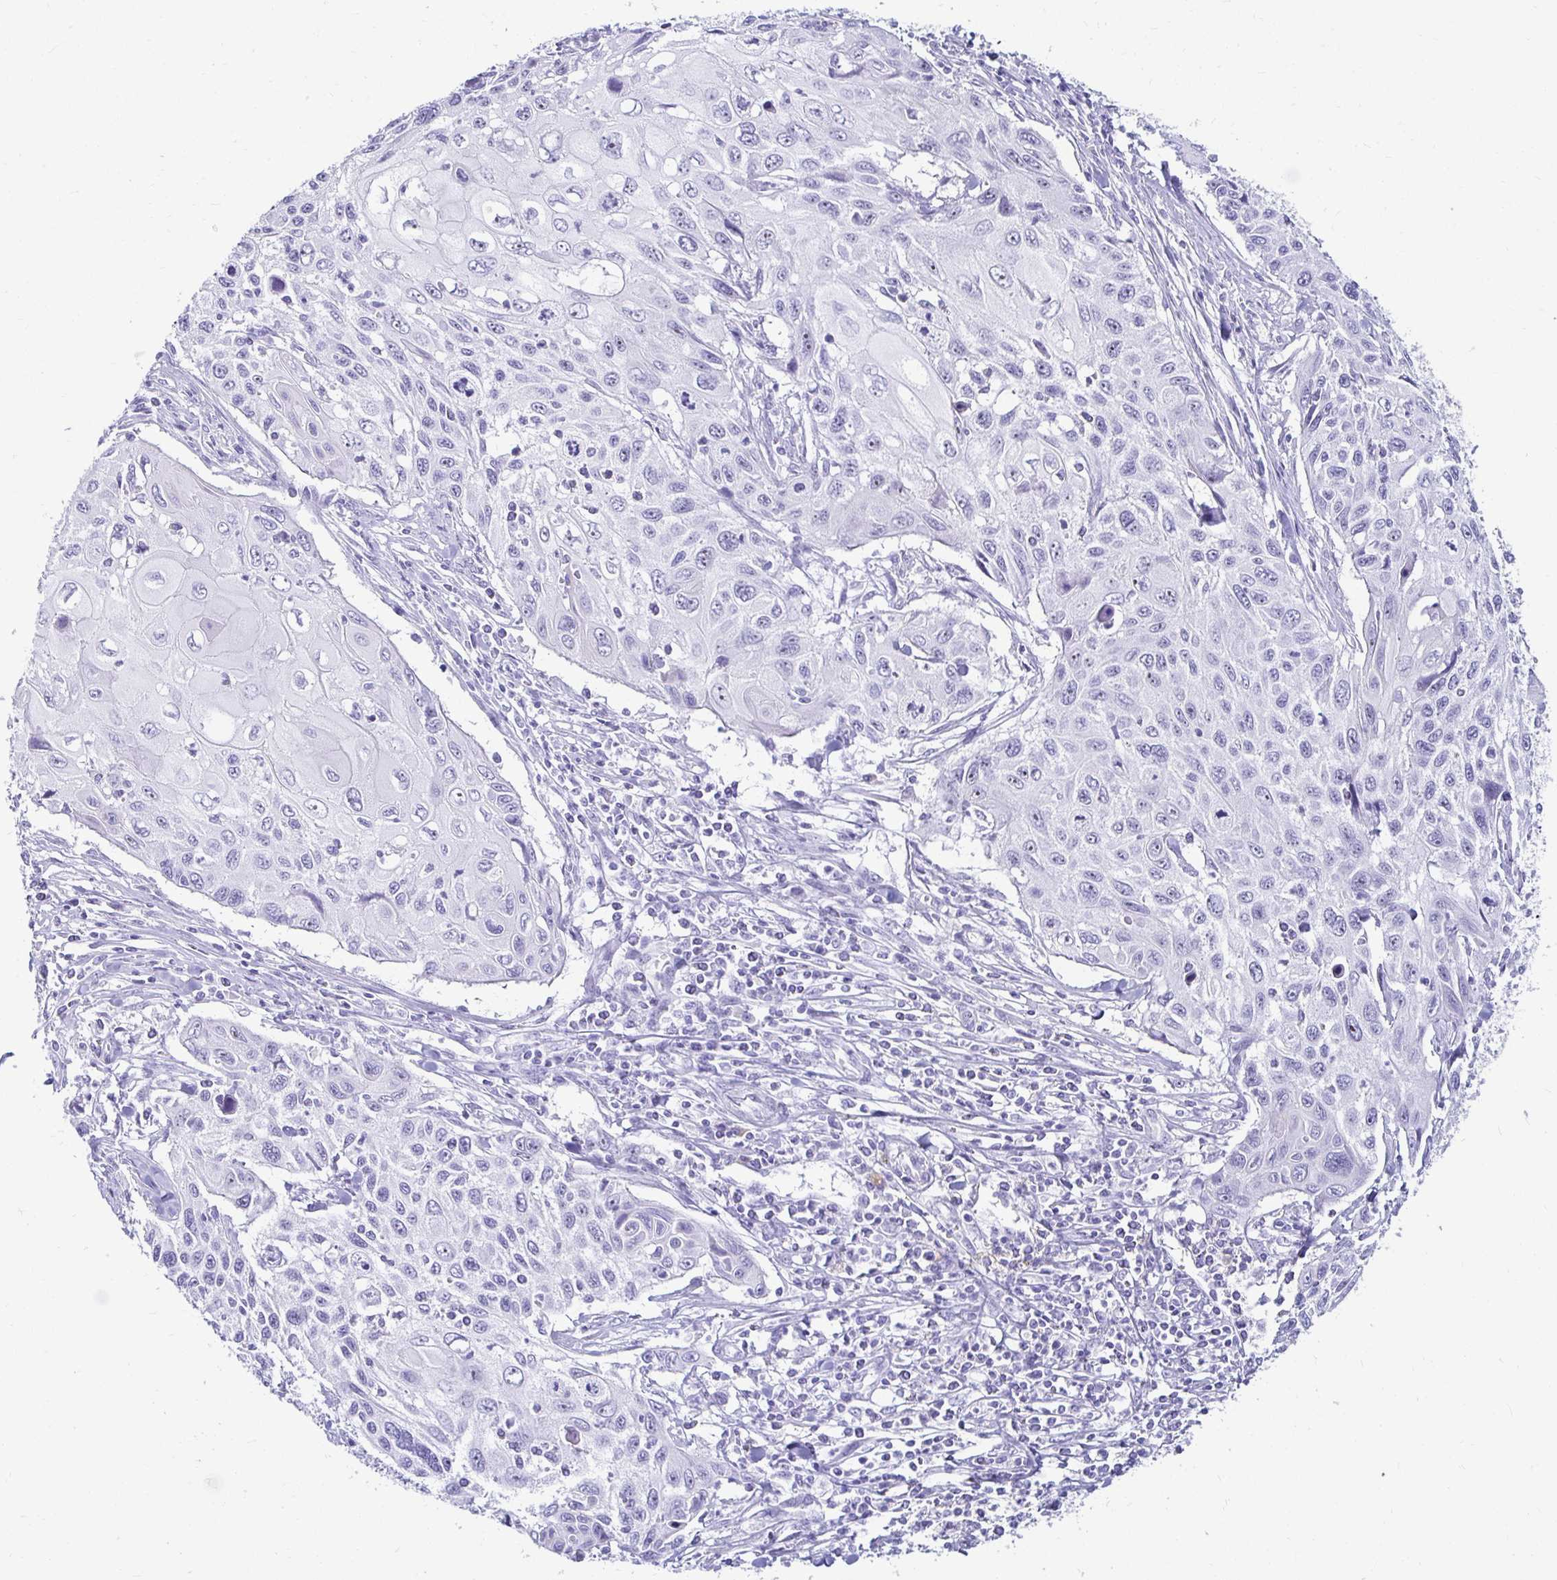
{"staining": {"intensity": "negative", "quantity": "none", "location": "none"}, "tissue": "cervical cancer", "cell_type": "Tumor cells", "image_type": "cancer", "snomed": [{"axis": "morphology", "description": "Squamous cell carcinoma, NOS"}, {"axis": "topography", "description": "Cervix"}], "caption": "An IHC photomicrograph of cervical squamous cell carcinoma is shown. There is no staining in tumor cells of cervical squamous cell carcinoma.", "gene": "CST6", "patient": {"sex": "female", "age": 70}}